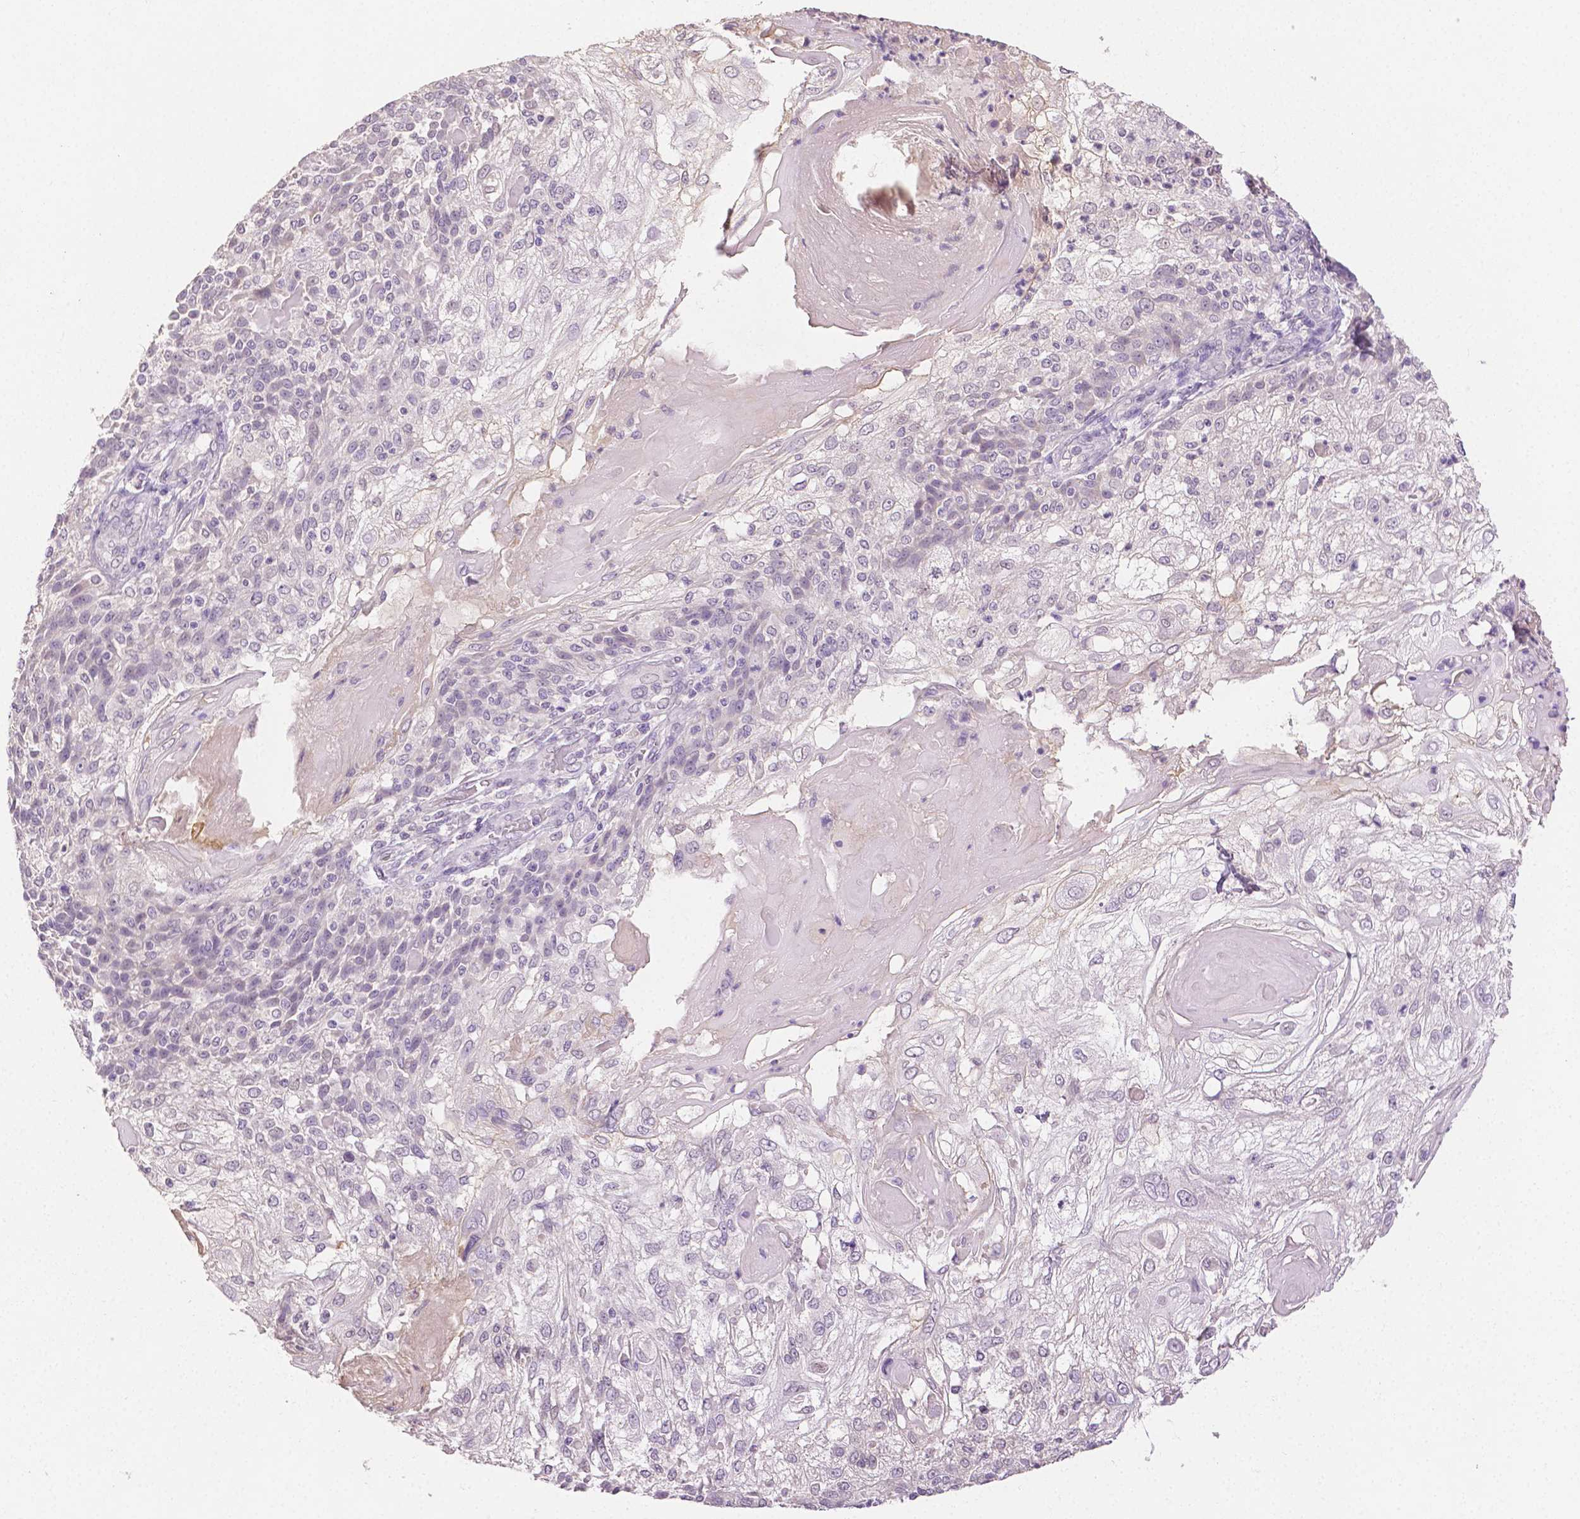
{"staining": {"intensity": "weak", "quantity": "<25%", "location": "cytoplasmic/membranous,nuclear"}, "tissue": "skin cancer", "cell_type": "Tumor cells", "image_type": "cancer", "snomed": [{"axis": "morphology", "description": "Normal tissue, NOS"}, {"axis": "morphology", "description": "Squamous cell carcinoma, NOS"}, {"axis": "topography", "description": "Skin"}], "caption": "Micrograph shows no protein expression in tumor cells of skin squamous cell carcinoma tissue.", "gene": "TGM1", "patient": {"sex": "female", "age": 83}}